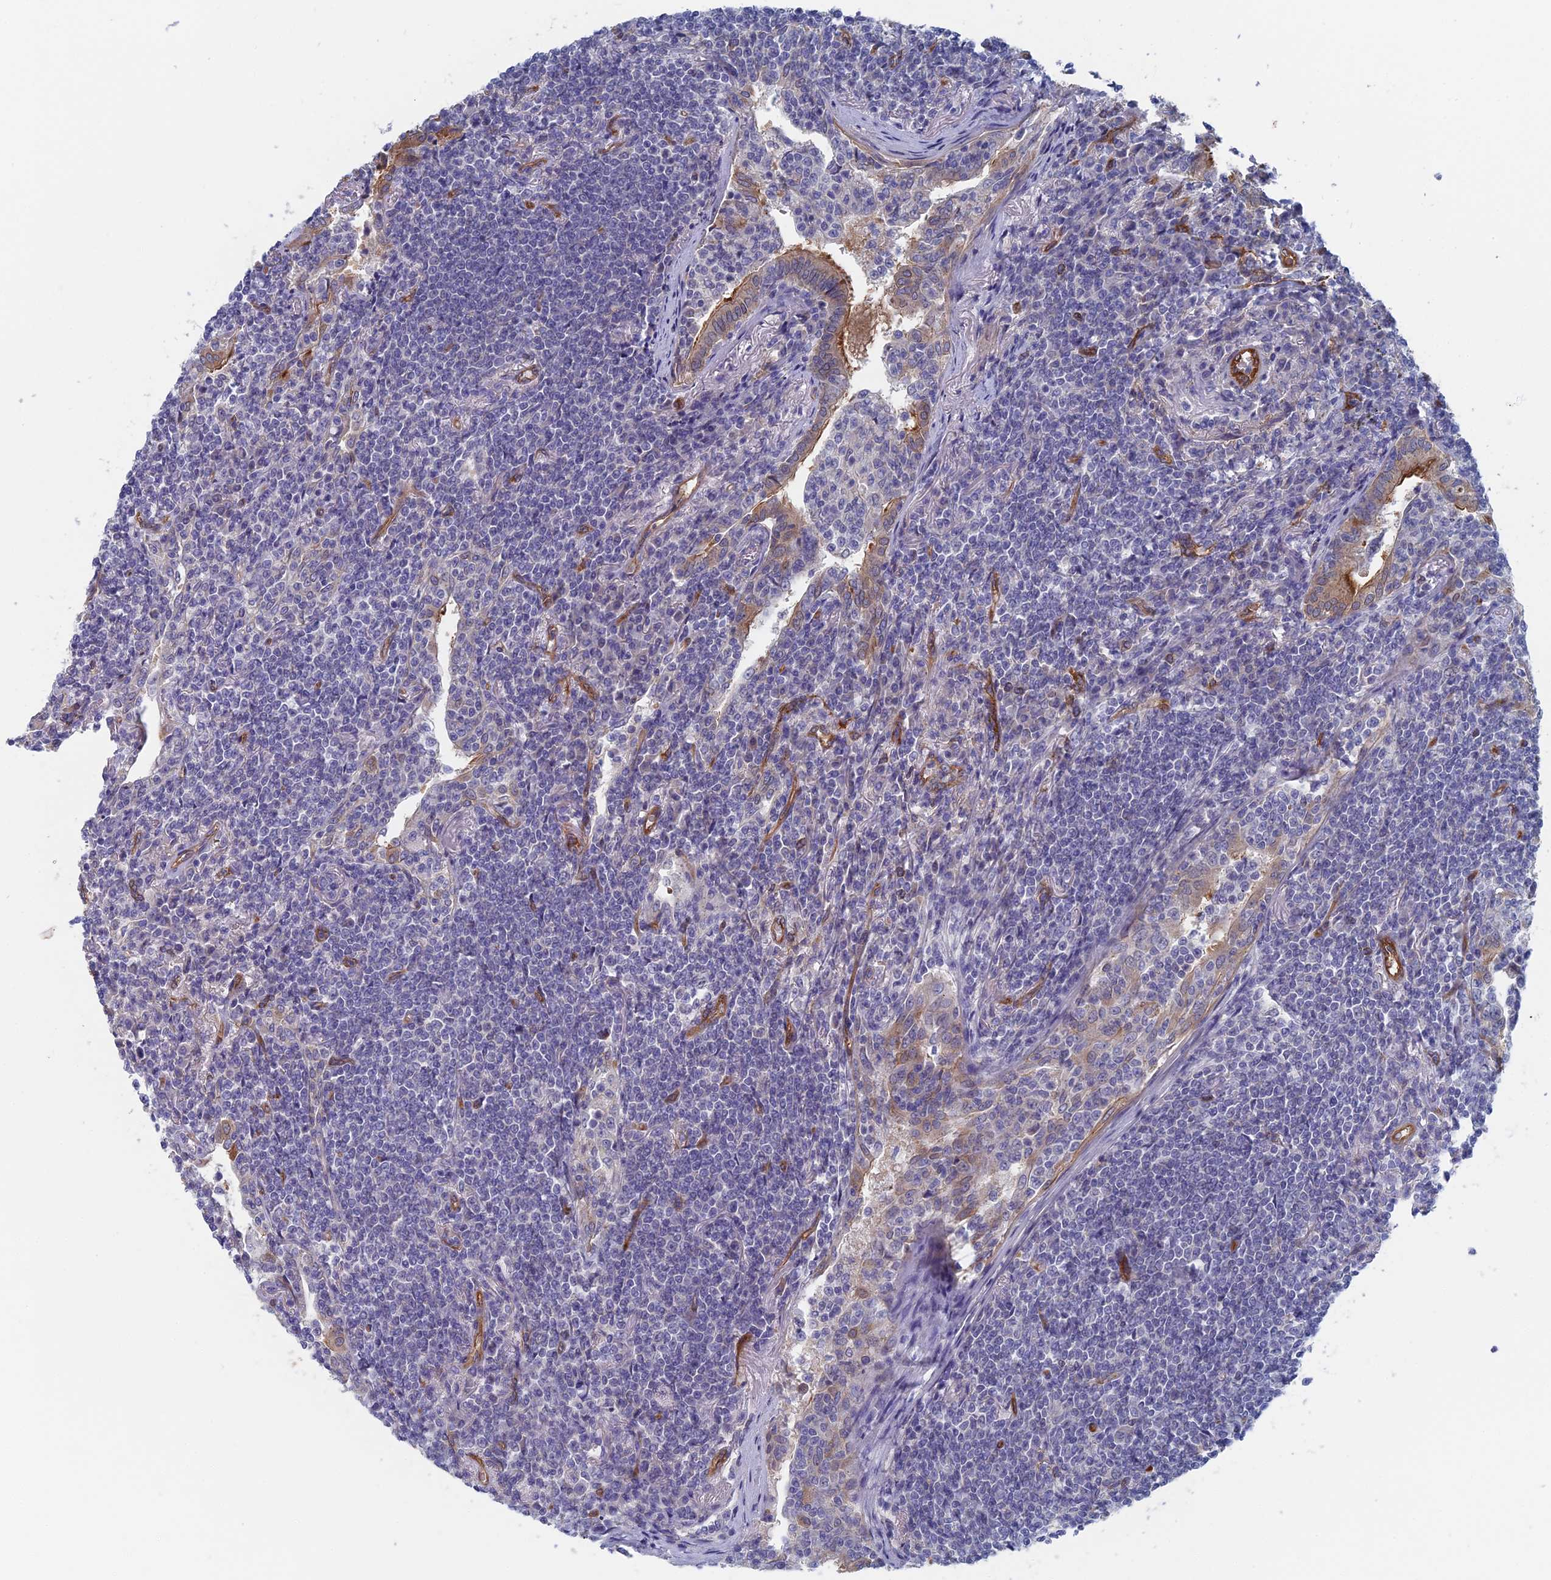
{"staining": {"intensity": "negative", "quantity": "none", "location": "none"}, "tissue": "lymphoma", "cell_type": "Tumor cells", "image_type": "cancer", "snomed": [{"axis": "morphology", "description": "Malignant lymphoma, non-Hodgkin's type, Low grade"}, {"axis": "topography", "description": "Lung"}], "caption": "Human low-grade malignant lymphoma, non-Hodgkin's type stained for a protein using IHC demonstrates no positivity in tumor cells.", "gene": "ARAP3", "patient": {"sex": "female", "age": 71}}